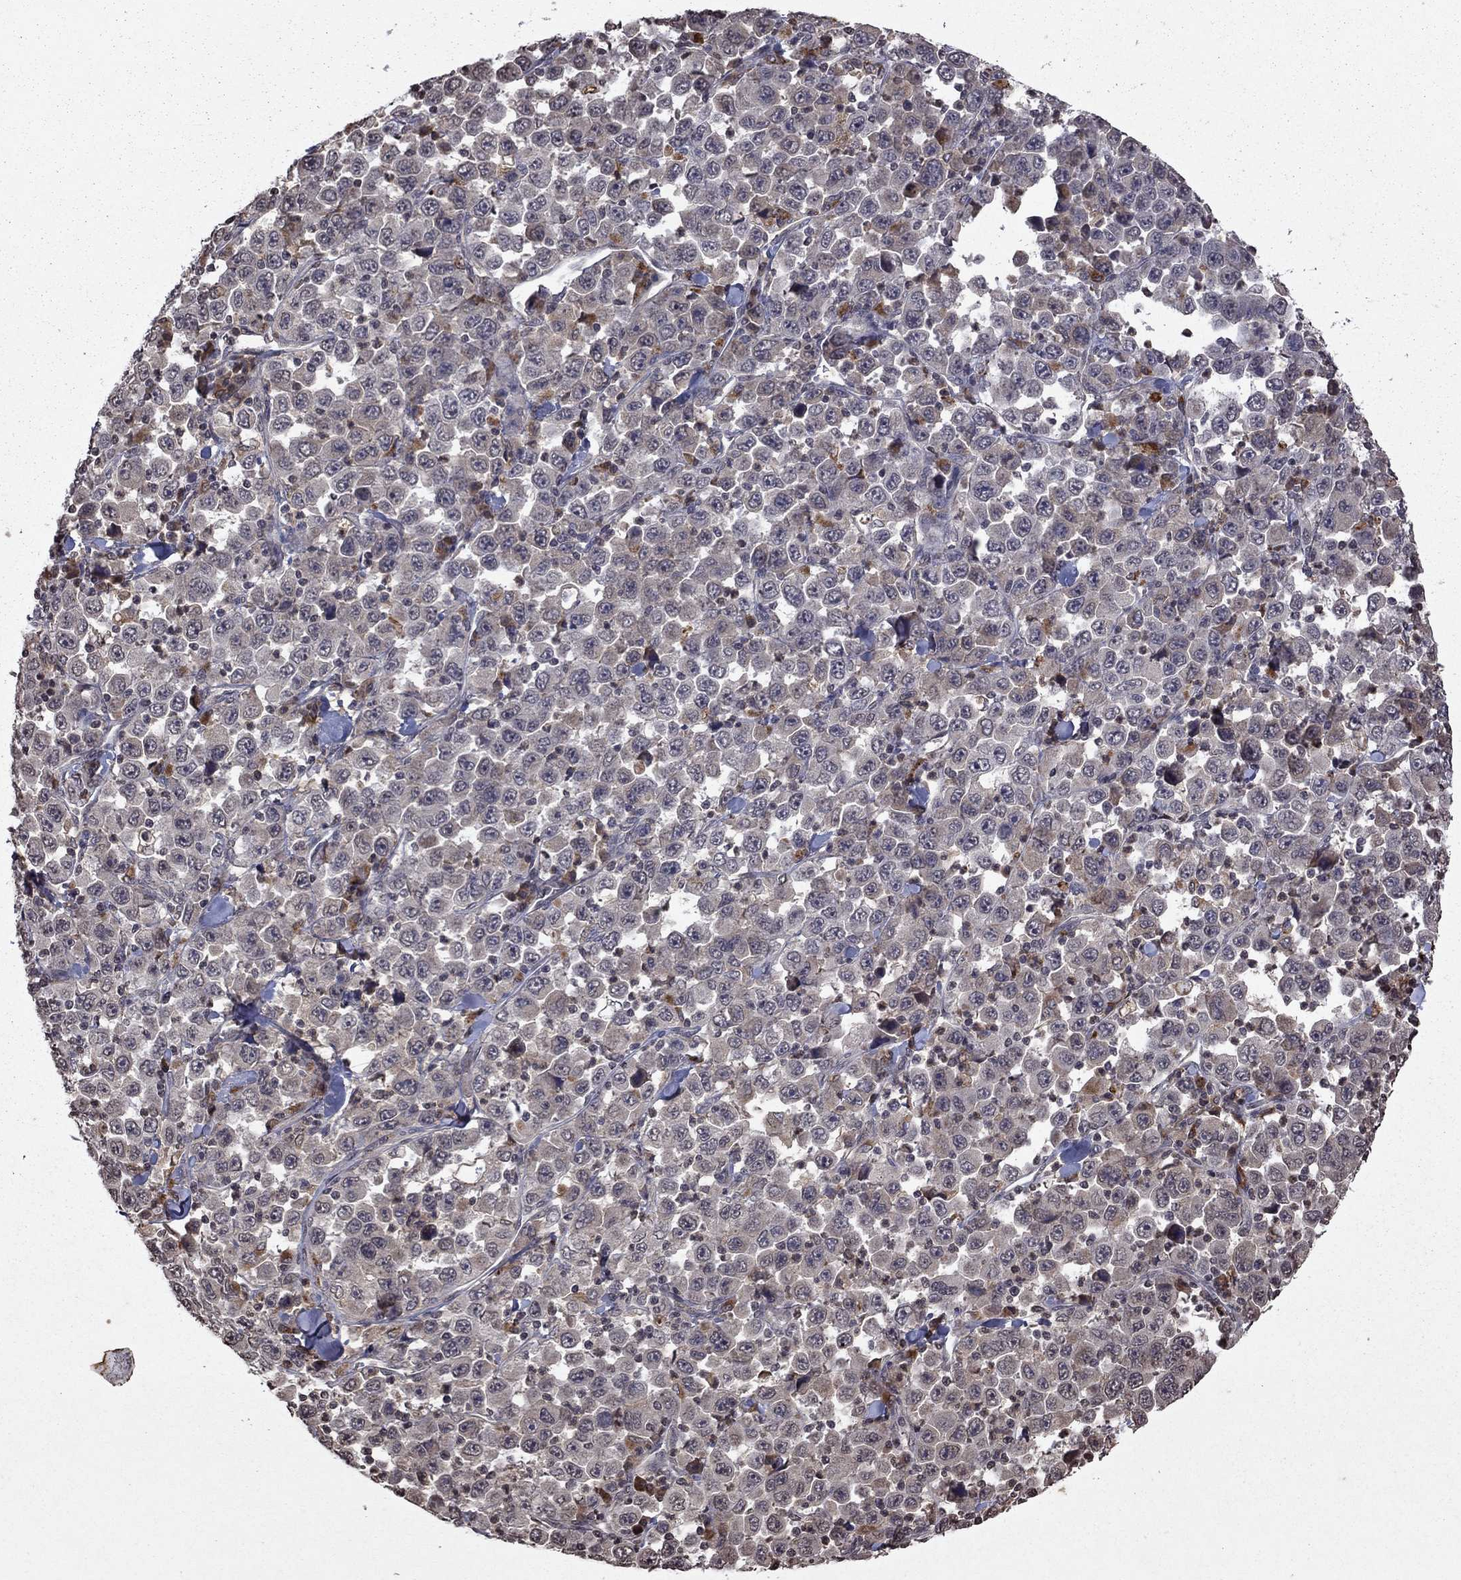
{"staining": {"intensity": "negative", "quantity": "none", "location": "none"}, "tissue": "stomach cancer", "cell_type": "Tumor cells", "image_type": "cancer", "snomed": [{"axis": "morphology", "description": "Normal tissue, NOS"}, {"axis": "morphology", "description": "Adenocarcinoma, NOS"}, {"axis": "topography", "description": "Stomach, upper"}, {"axis": "topography", "description": "Stomach"}], "caption": "This is a micrograph of immunohistochemistry staining of stomach cancer, which shows no staining in tumor cells. The staining was performed using DAB (3,3'-diaminobenzidine) to visualize the protein expression in brown, while the nuclei were stained in blue with hematoxylin (Magnification: 20x).", "gene": "NLGN1", "patient": {"sex": "male", "age": 59}}